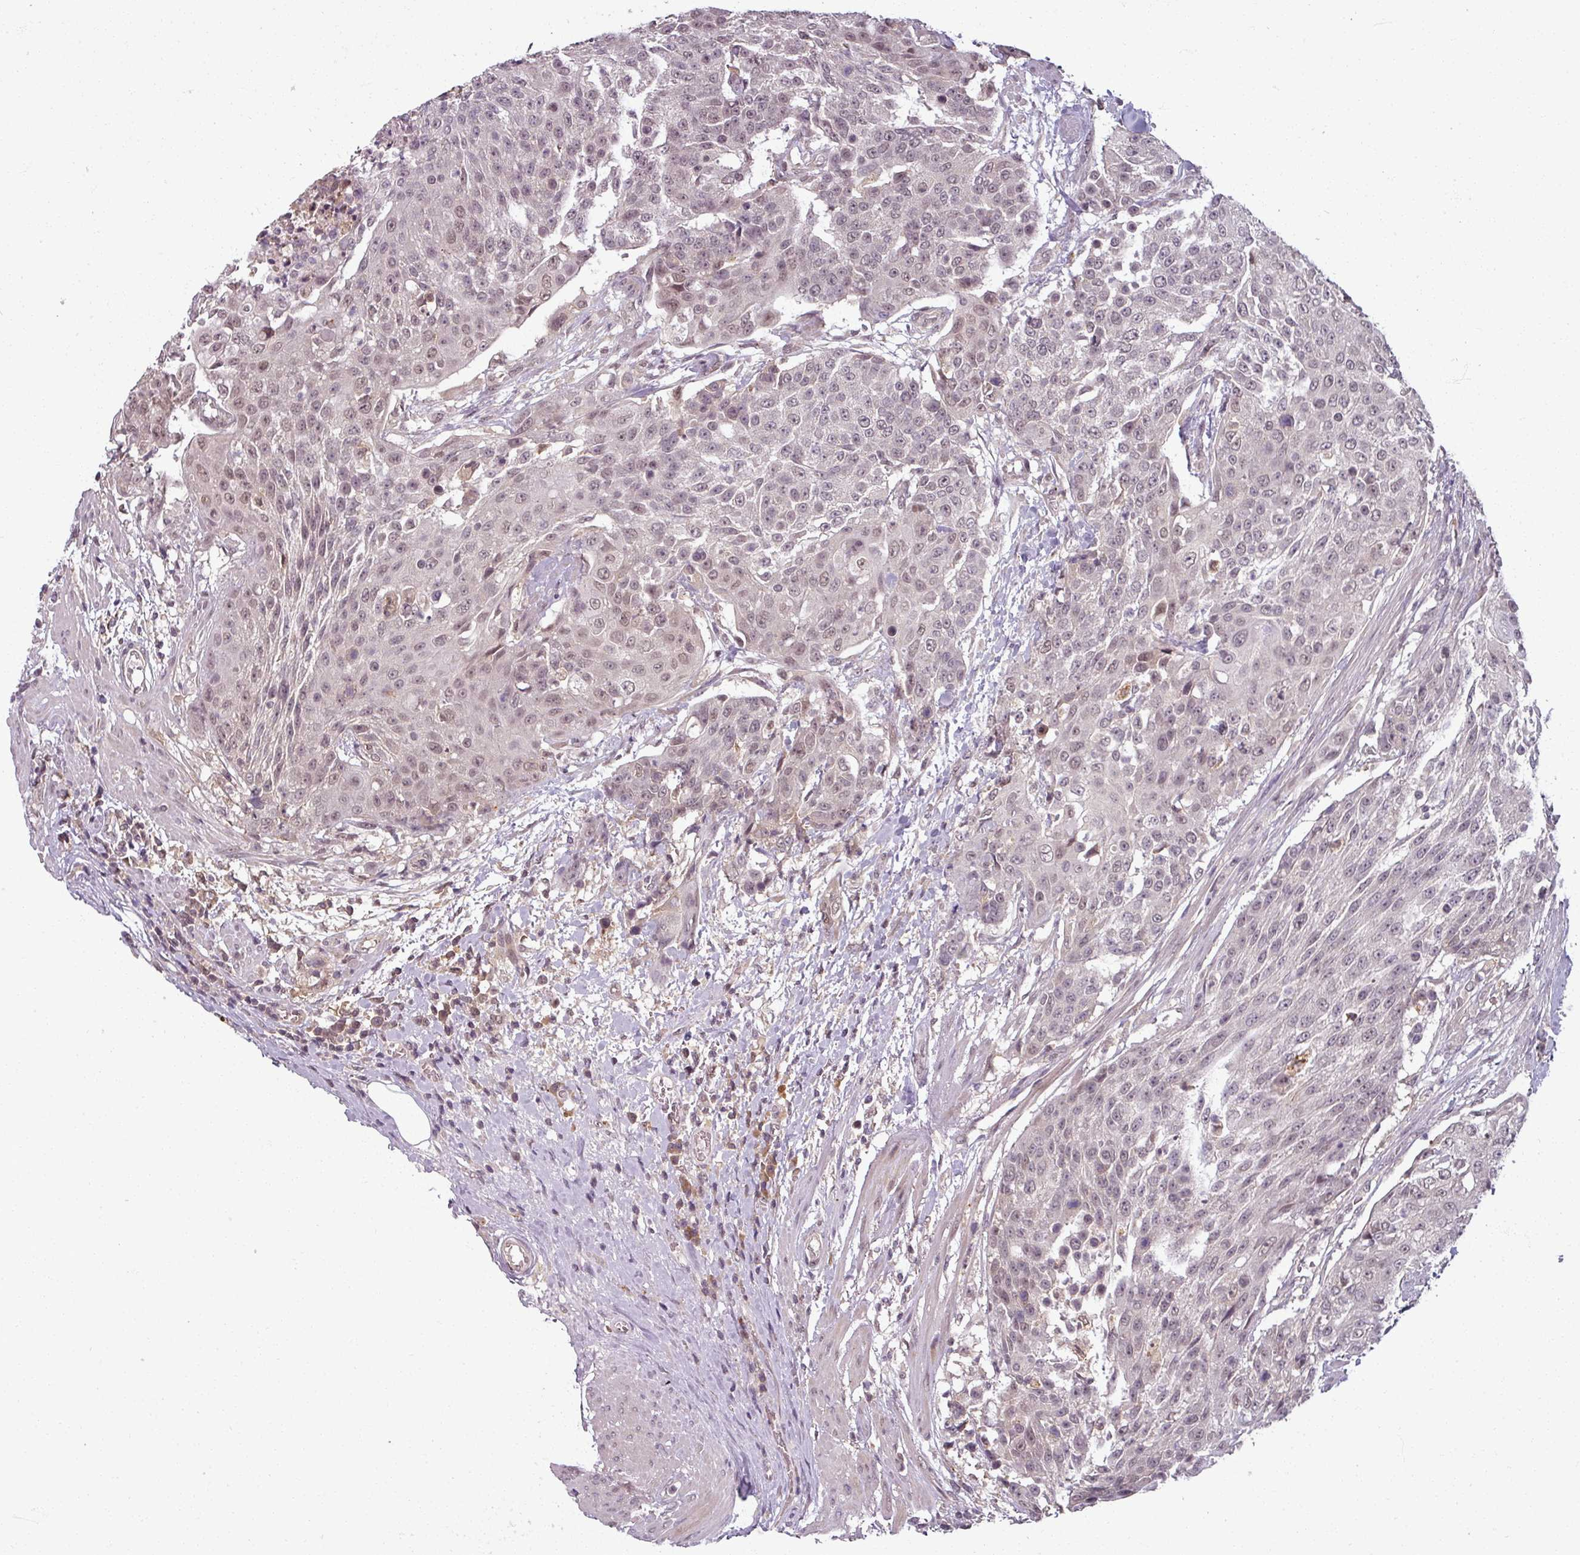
{"staining": {"intensity": "weak", "quantity": "<25%", "location": "nuclear"}, "tissue": "urothelial cancer", "cell_type": "Tumor cells", "image_type": "cancer", "snomed": [{"axis": "morphology", "description": "Urothelial carcinoma, High grade"}, {"axis": "topography", "description": "Urinary bladder"}], "caption": "DAB immunohistochemical staining of urothelial carcinoma (high-grade) reveals no significant expression in tumor cells. (DAB (3,3'-diaminobenzidine) IHC visualized using brightfield microscopy, high magnification).", "gene": "POLR2G", "patient": {"sex": "female", "age": 63}}